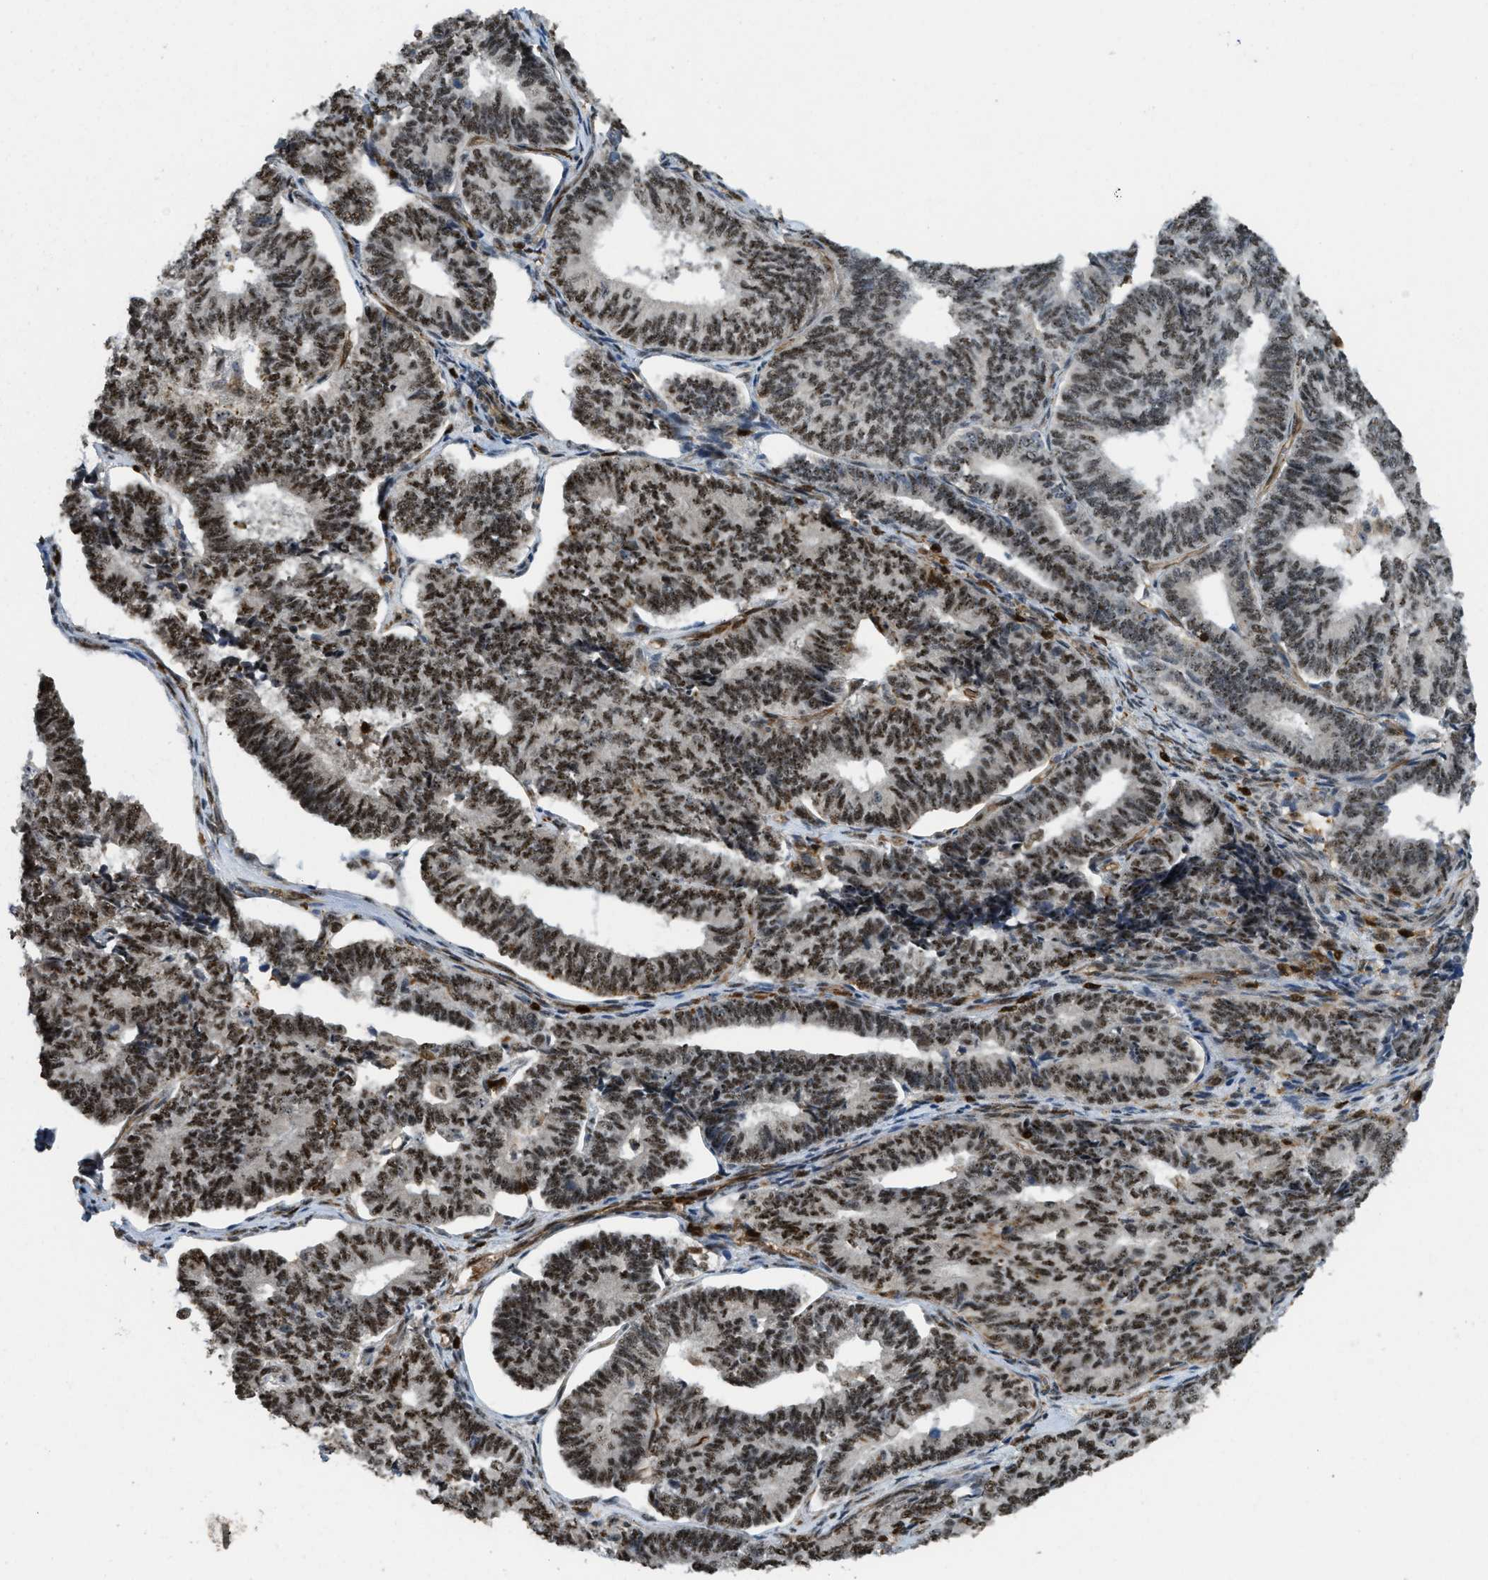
{"staining": {"intensity": "strong", "quantity": "25%-75%", "location": "nuclear"}, "tissue": "endometrial cancer", "cell_type": "Tumor cells", "image_type": "cancer", "snomed": [{"axis": "morphology", "description": "Adenocarcinoma, NOS"}, {"axis": "topography", "description": "Endometrium"}], "caption": "Endometrial cancer (adenocarcinoma) stained for a protein reveals strong nuclear positivity in tumor cells.", "gene": "E2F1", "patient": {"sex": "female", "age": 70}}